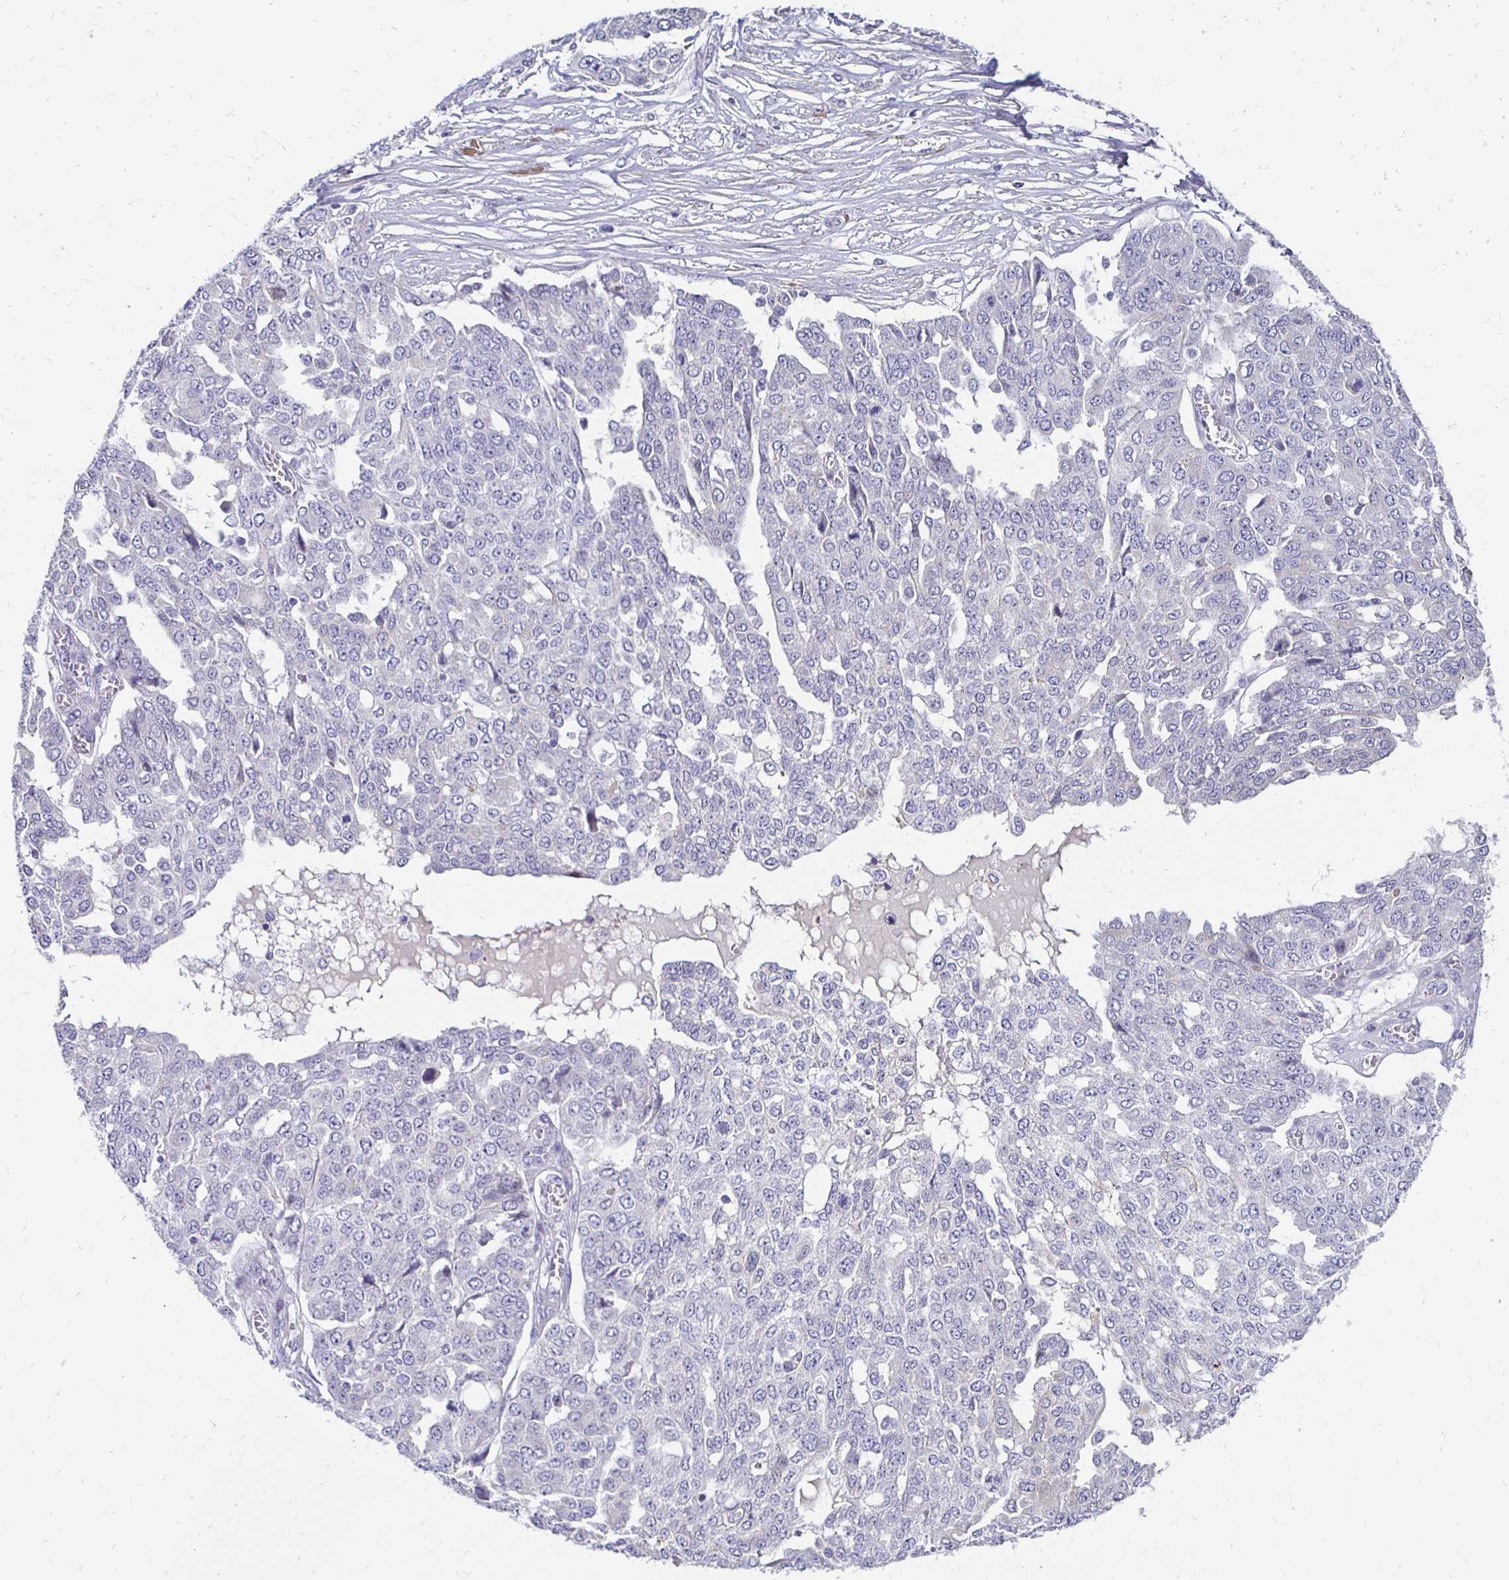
{"staining": {"intensity": "negative", "quantity": "none", "location": "none"}, "tissue": "ovarian cancer", "cell_type": "Tumor cells", "image_type": "cancer", "snomed": [{"axis": "morphology", "description": "Cystadenocarcinoma, serous, NOS"}, {"axis": "topography", "description": "Soft tissue"}, {"axis": "topography", "description": "Ovary"}], "caption": "Micrograph shows no protein staining in tumor cells of serous cystadenocarcinoma (ovarian) tissue.", "gene": "AKAP6", "patient": {"sex": "female", "age": 57}}